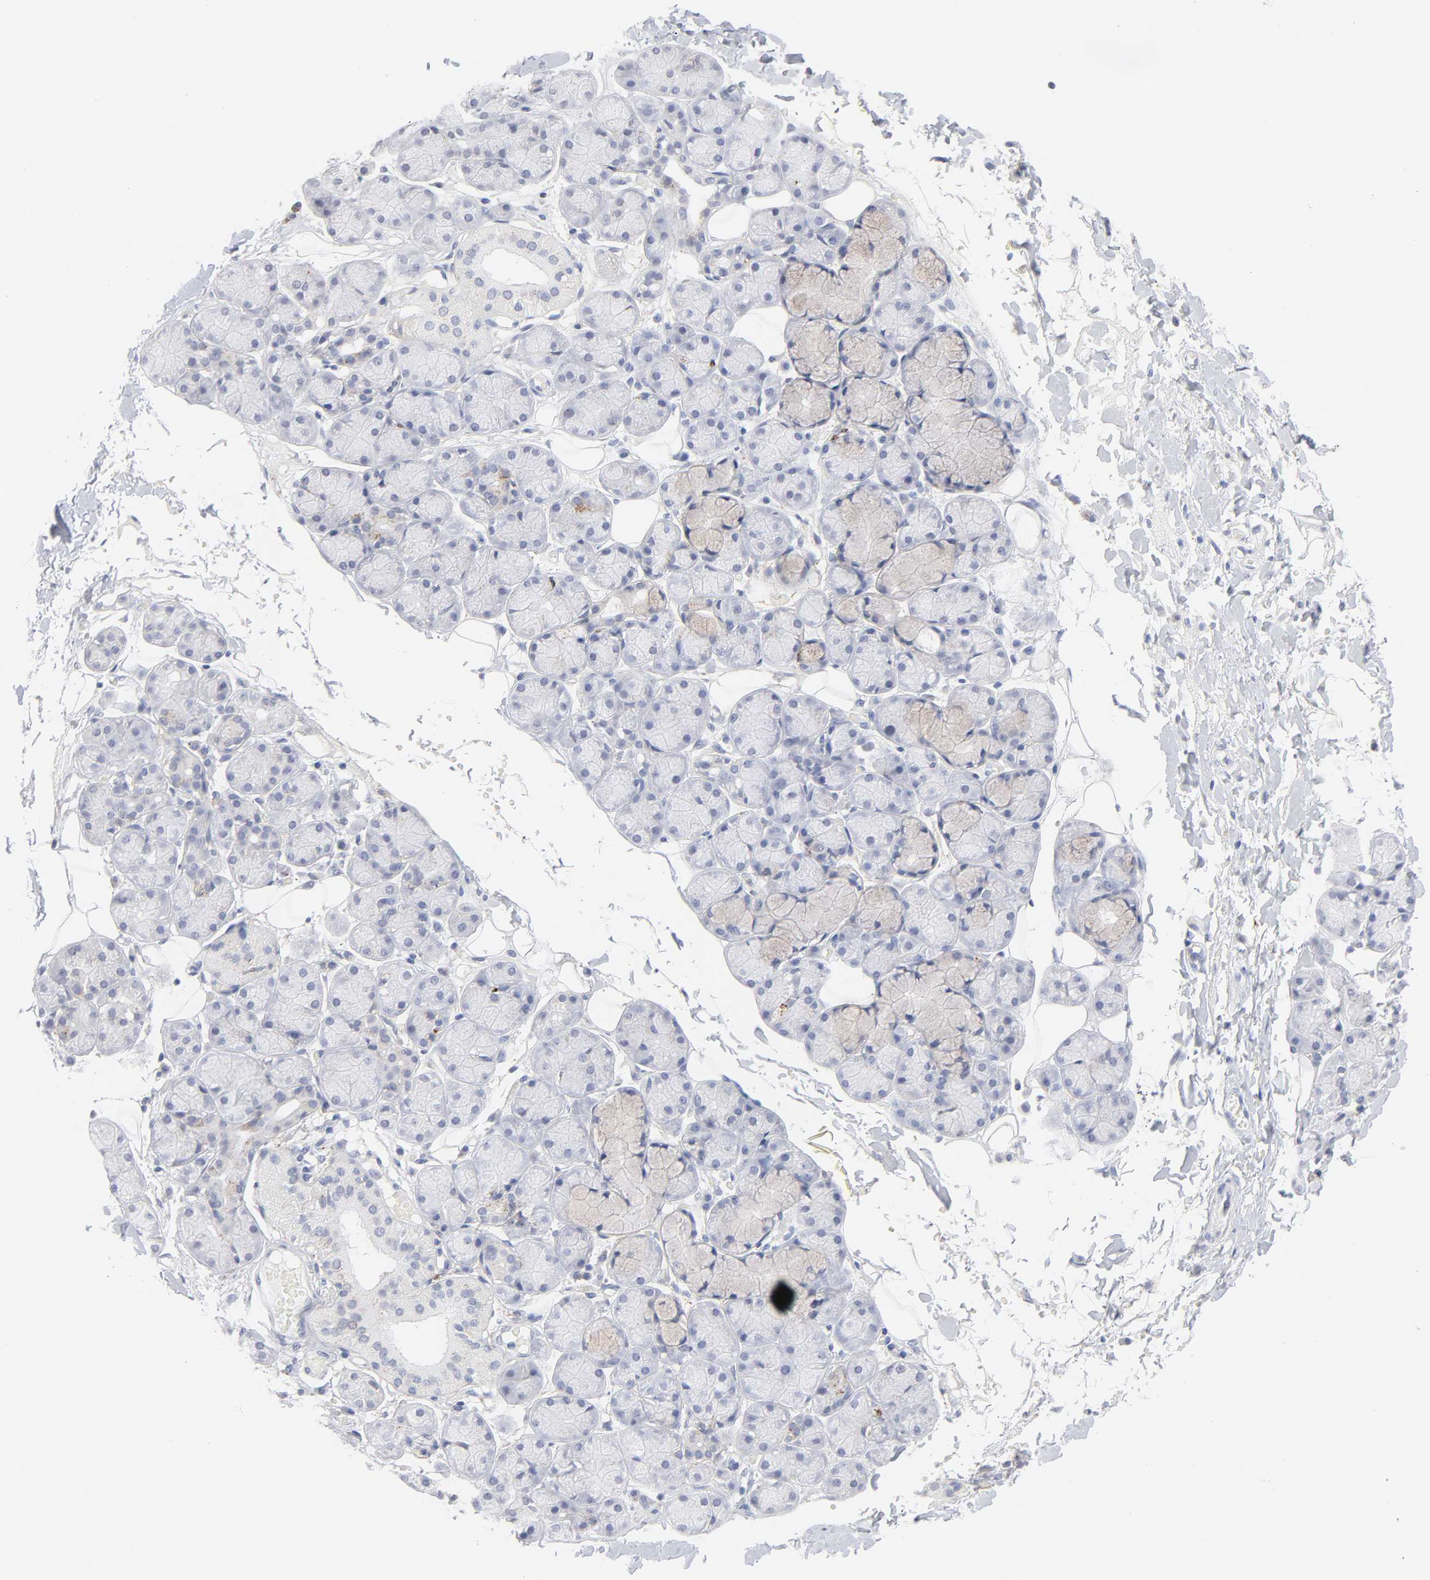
{"staining": {"intensity": "negative", "quantity": "none", "location": "none"}, "tissue": "salivary gland", "cell_type": "Glandular cells", "image_type": "normal", "snomed": [{"axis": "morphology", "description": "Normal tissue, NOS"}, {"axis": "topography", "description": "Skeletal muscle"}, {"axis": "topography", "description": "Oral tissue"}, {"axis": "topography", "description": "Salivary gland"}, {"axis": "topography", "description": "Peripheral nerve tissue"}], "caption": "An image of salivary gland stained for a protein exhibits no brown staining in glandular cells.", "gene": "LTBP2", "patient": {"sex": "male", "age": 54}}